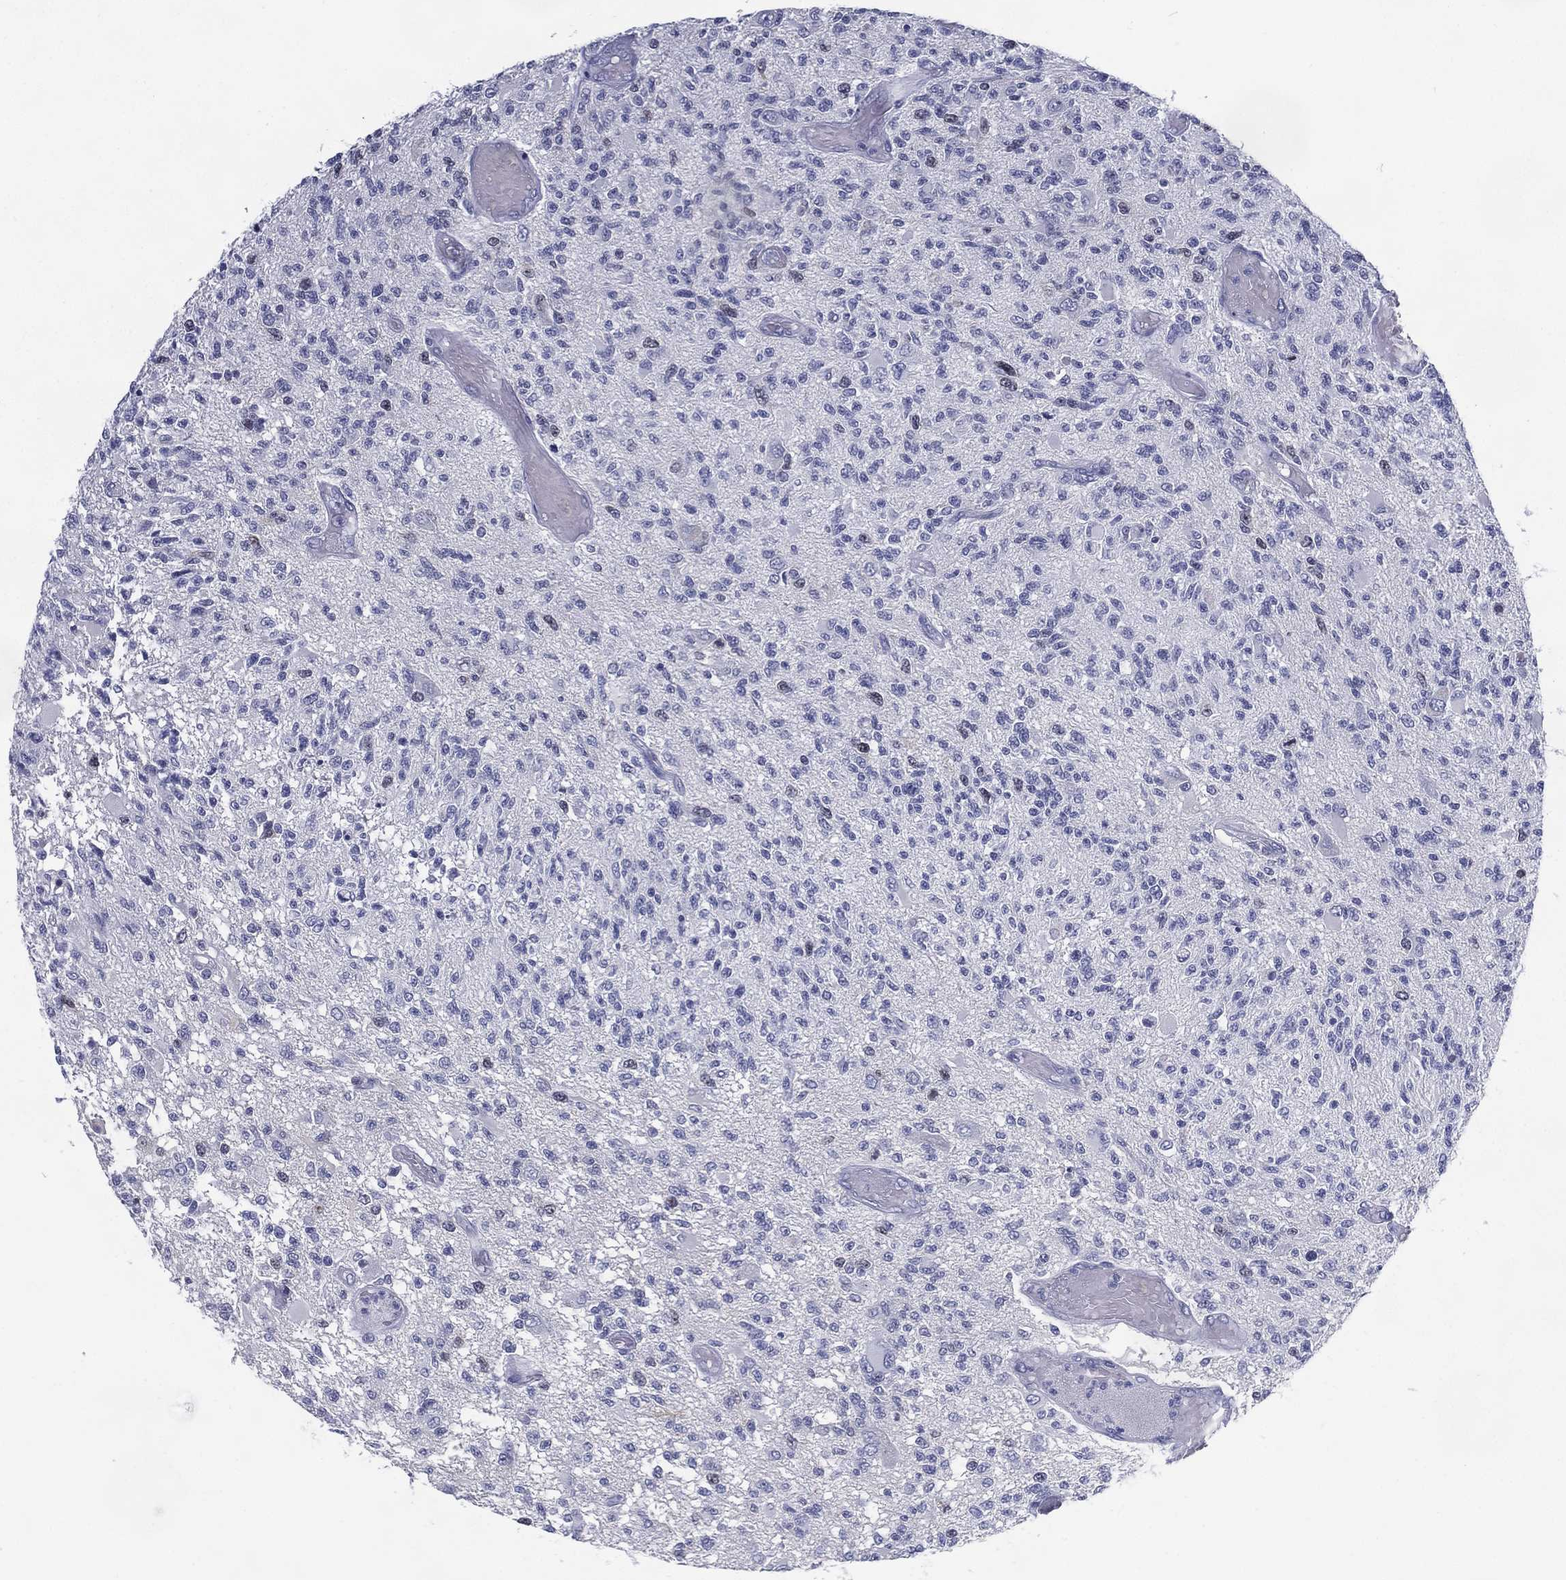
{"staining": {"intensity": "negative", "quantity": "none", "location": "none"}, "tissue": "glioma", "cell_type": "Tumor cells", "image_type": "cancer", "snomed": [{"axis": "morphology", "description": "Glioma, malignant, High grade"}, {"axis": "topography", "description": "Brain"}], "caption": "This image is of glioma stained with immunohistochemistry (IHC) to label a protein in brown with the nuclei are counter-stained blue. There is no expression in tumor cells.", "gene": "KIF2C", "patient": {"sex": "female", "age": 63}}